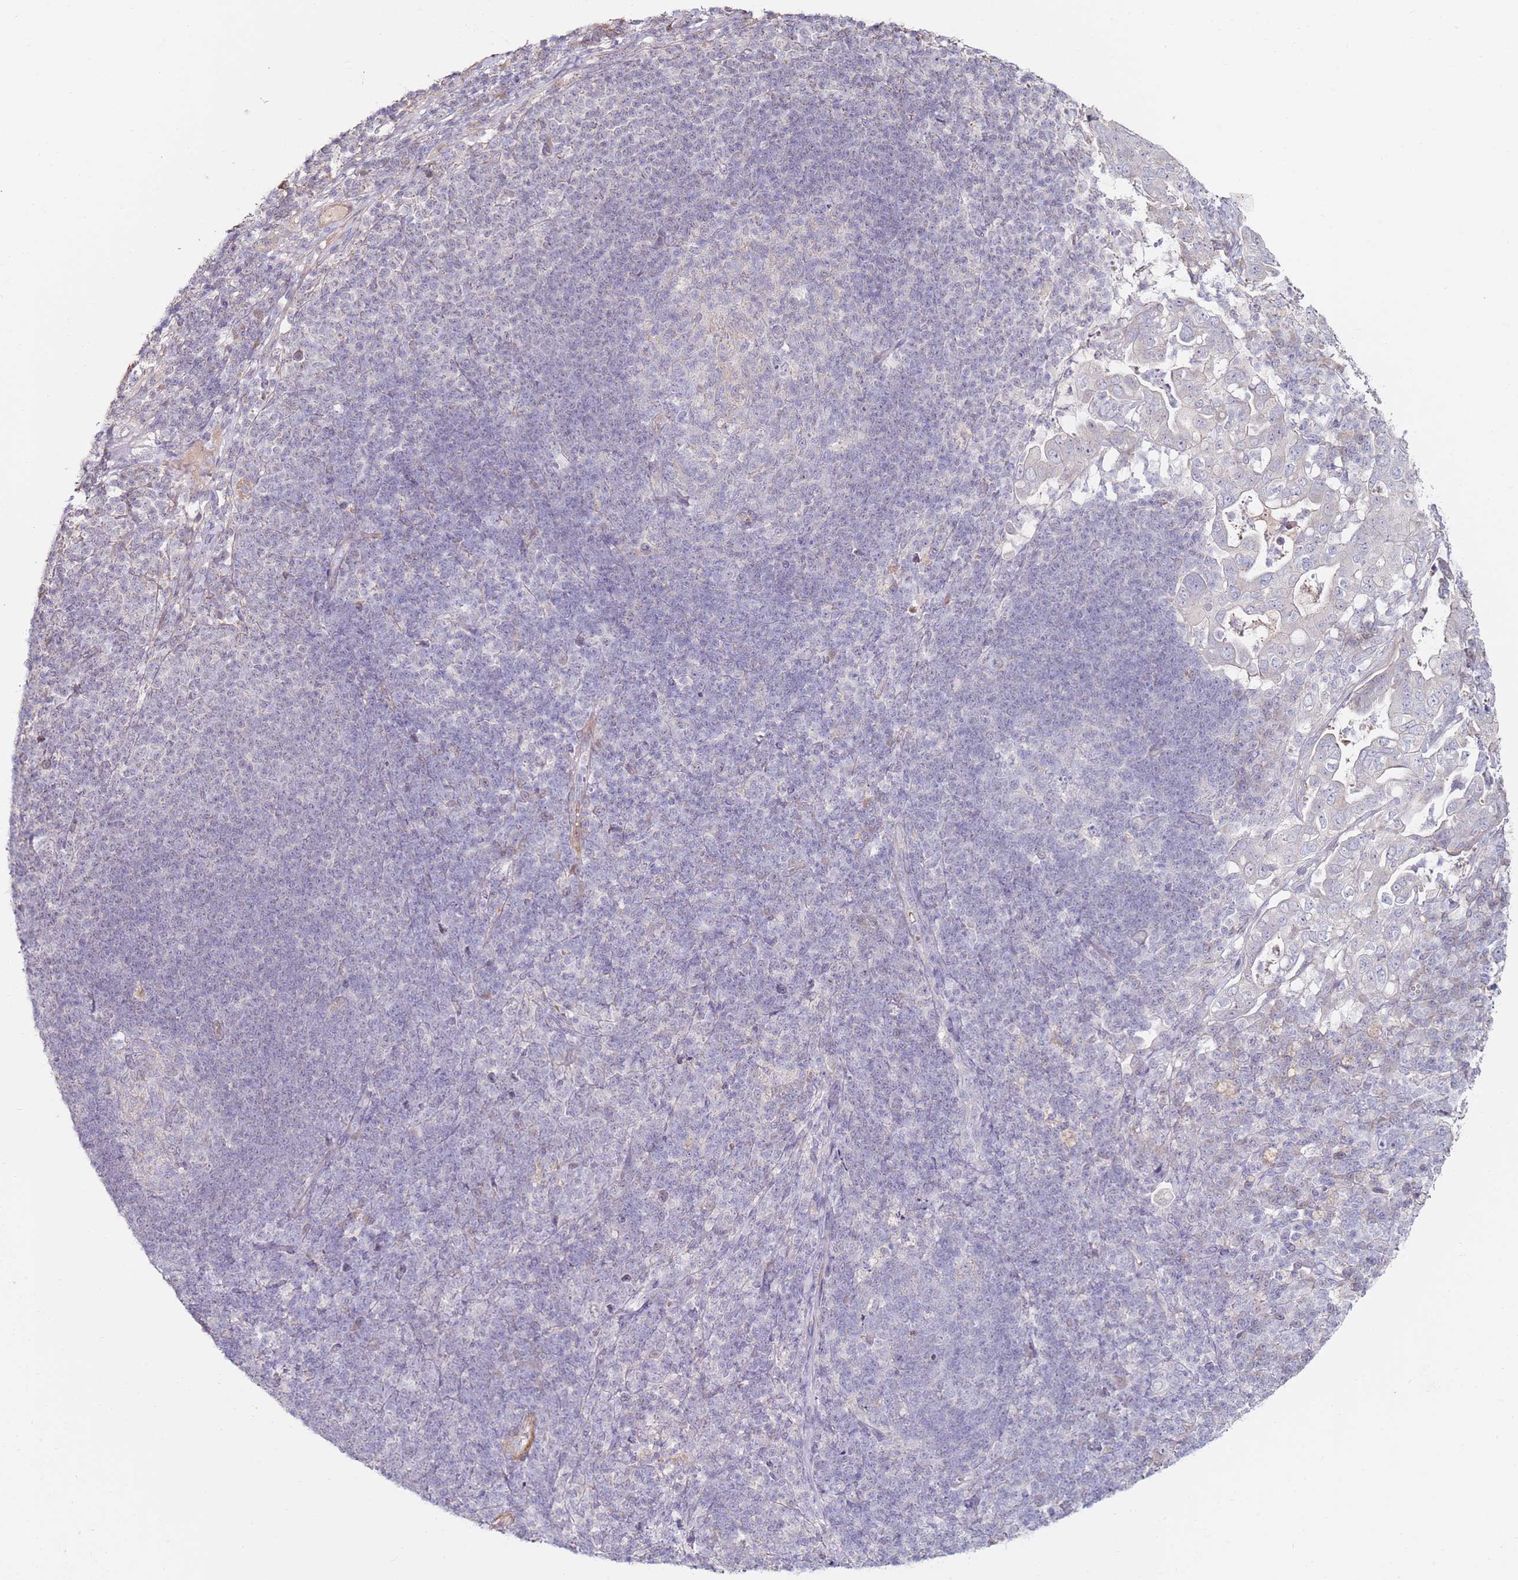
{"staining": {"intensity": "negative", "quantity": "none", "location": "none"}, "tissue": "pancreatic cancer", "cell_type": "Tumor cells", "image_type": "cancer", "snomed": [{"axis": "morphology", "description": "Normal tissue, NOS"}, {"axis": "morphology", "description": "Adenocarcinoma, NOS"}, {"axis": "topography", "description": "Lymph node"}, {"axis": "topography", "description": "Pancreas"}], "caption": "Immunohistochemistry of human adenocarcinoma (pancreatic) exhibits no positivity in tumor cells.", "gene": "RARS2", "patient": {"sex": "female", "age": 67}}